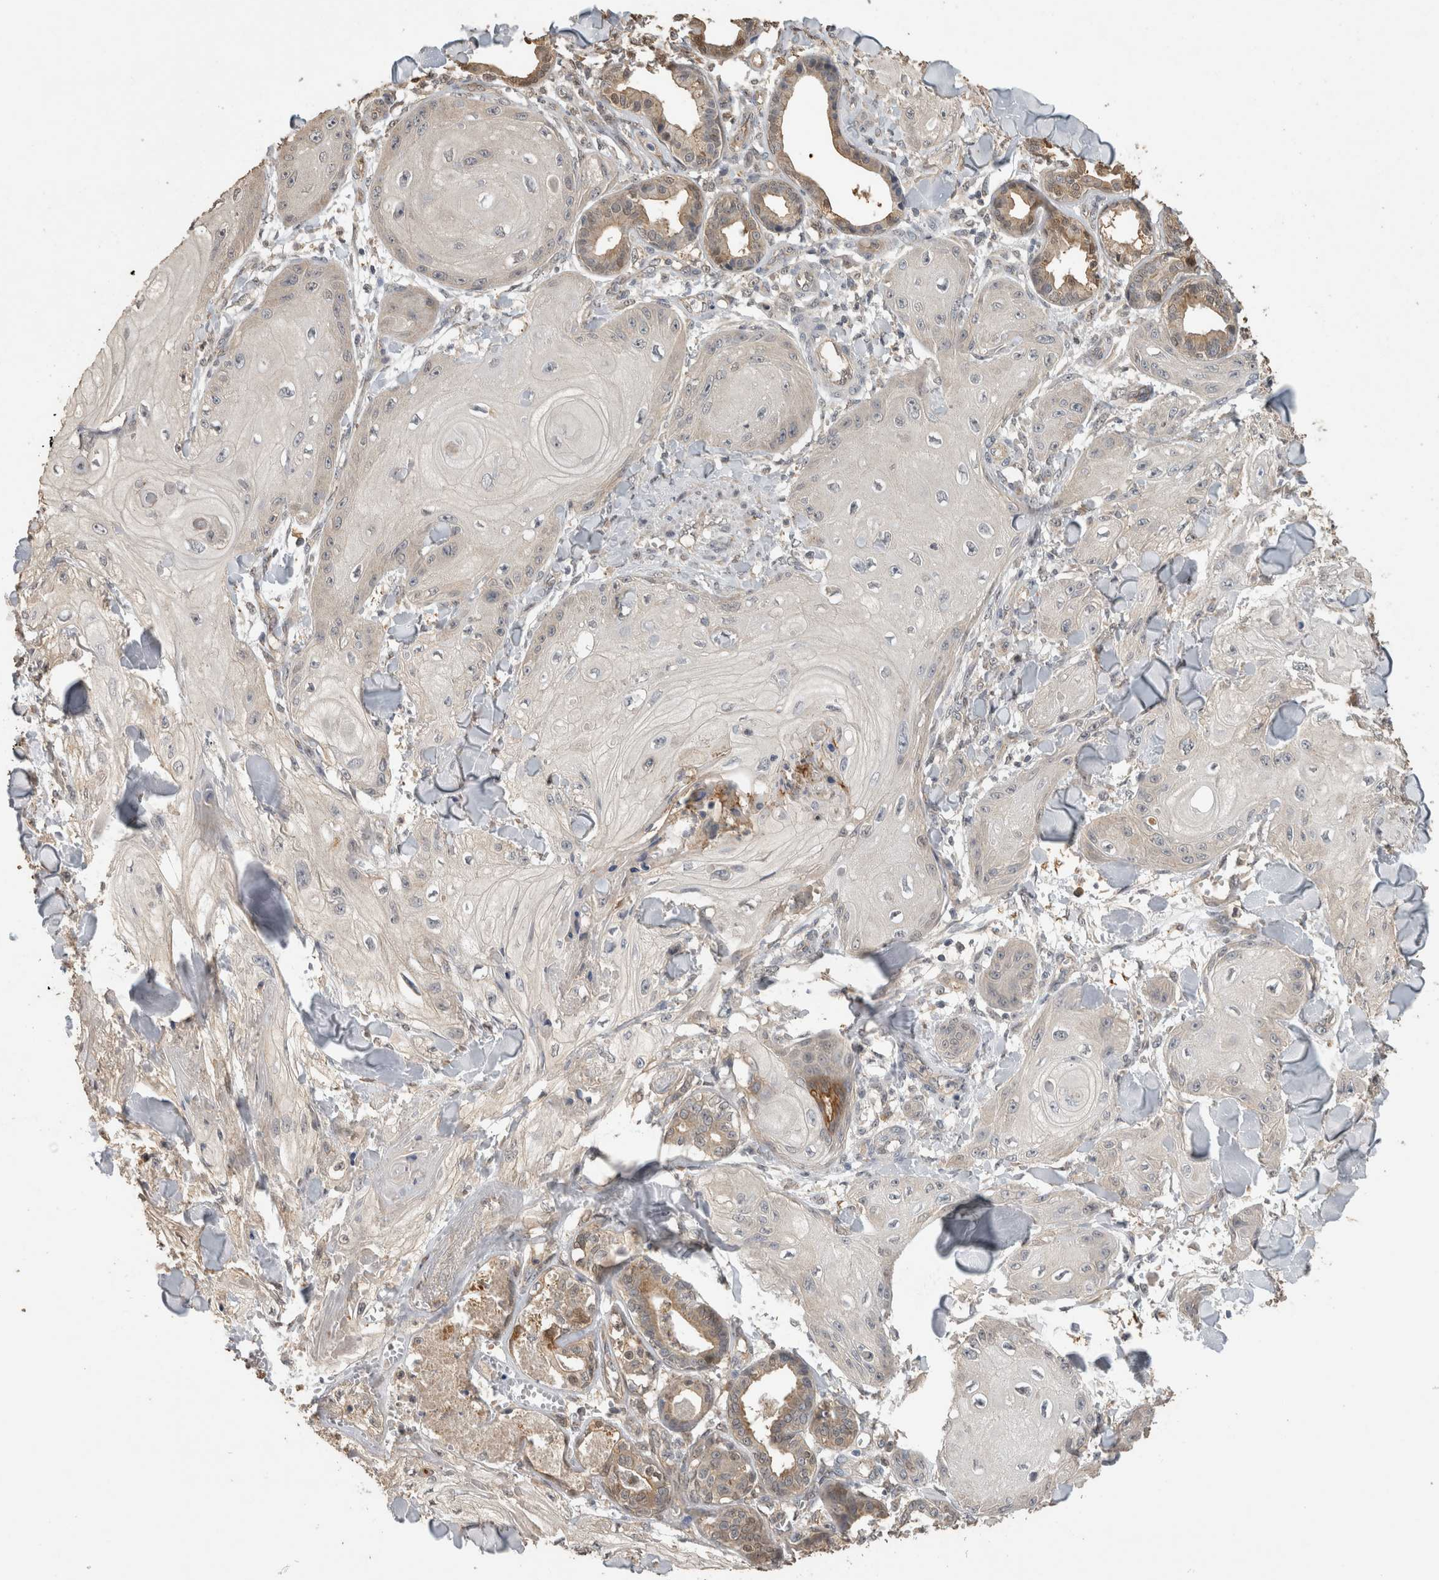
{"staining": {"intensity": "negative", "quantity": "none", "location": "none"}, "tissue": "skin cancer", "cell_type": "Tumor cells", "image_type": "cancer", "snomed": [{"axis": "morphology", "description": "Squamous cell carcinoma, NOS"}, {"axis": "topography", "description": "Skin"}], "caption": "An image of human skin squamous cell carcinoma is negative for staining in tumor cells.", "gene": "RHPN1", "patient": {"sex": "male", "age": 74}}